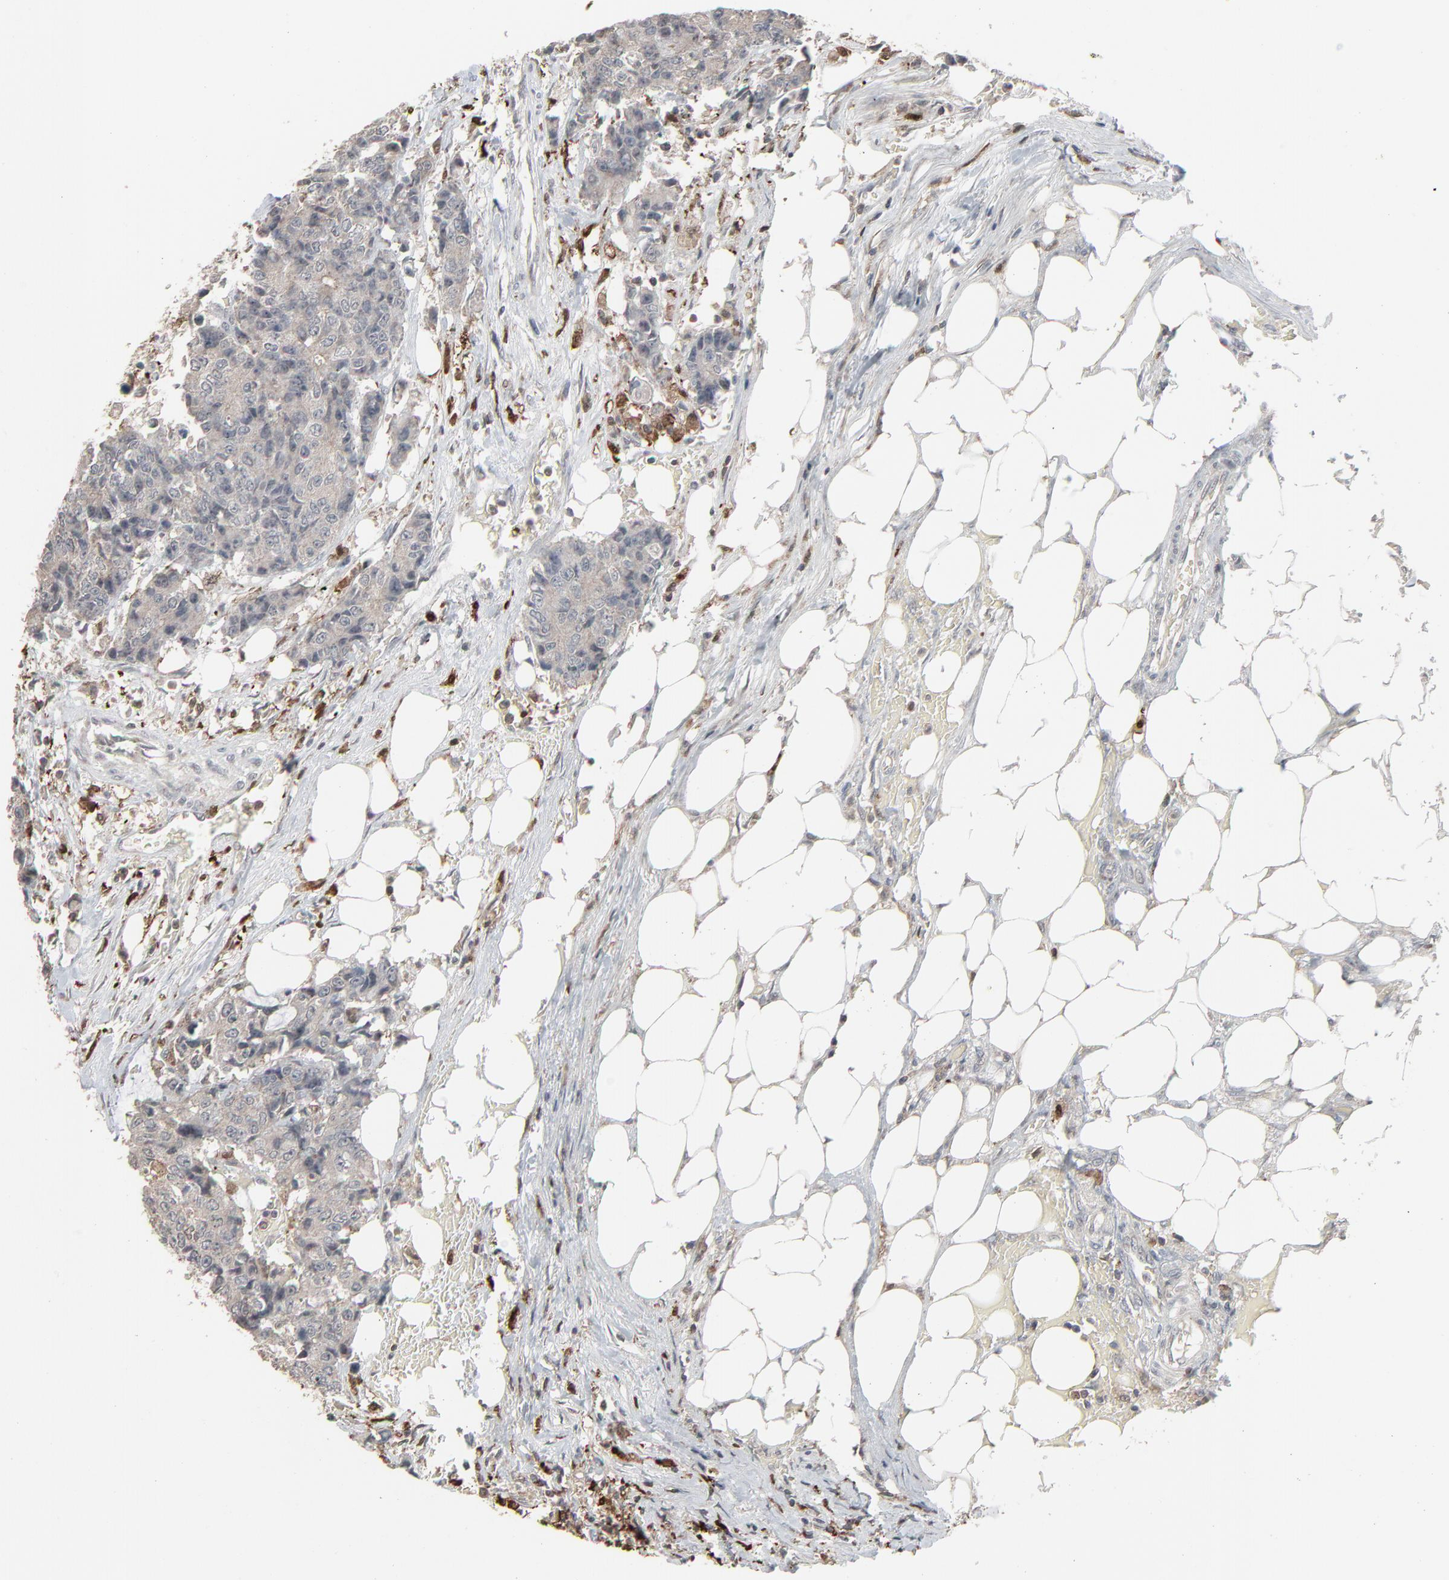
{"staining": {"intensity": "weak", "quantity": ">75%", "location": "cytoplasmic/membranous"}, "tissue": "colorectal cancer", "cell_type": "Tumor cells", "image_type": "cancer", "snomed": [{"axis": "morphology", "description": "Adenocarcinoma, NOS"}, {"axis": "topography", "description": "Colon"}], "caption": "This image demonstrates immunohistochemistry staining of colorectal adenocarcinoma, with low weak cytoplasmic/membranous staining in approximately >75% of tumor cells.", "gene": "DOCK8", "patient": {"sex": "female", "age": 86}}